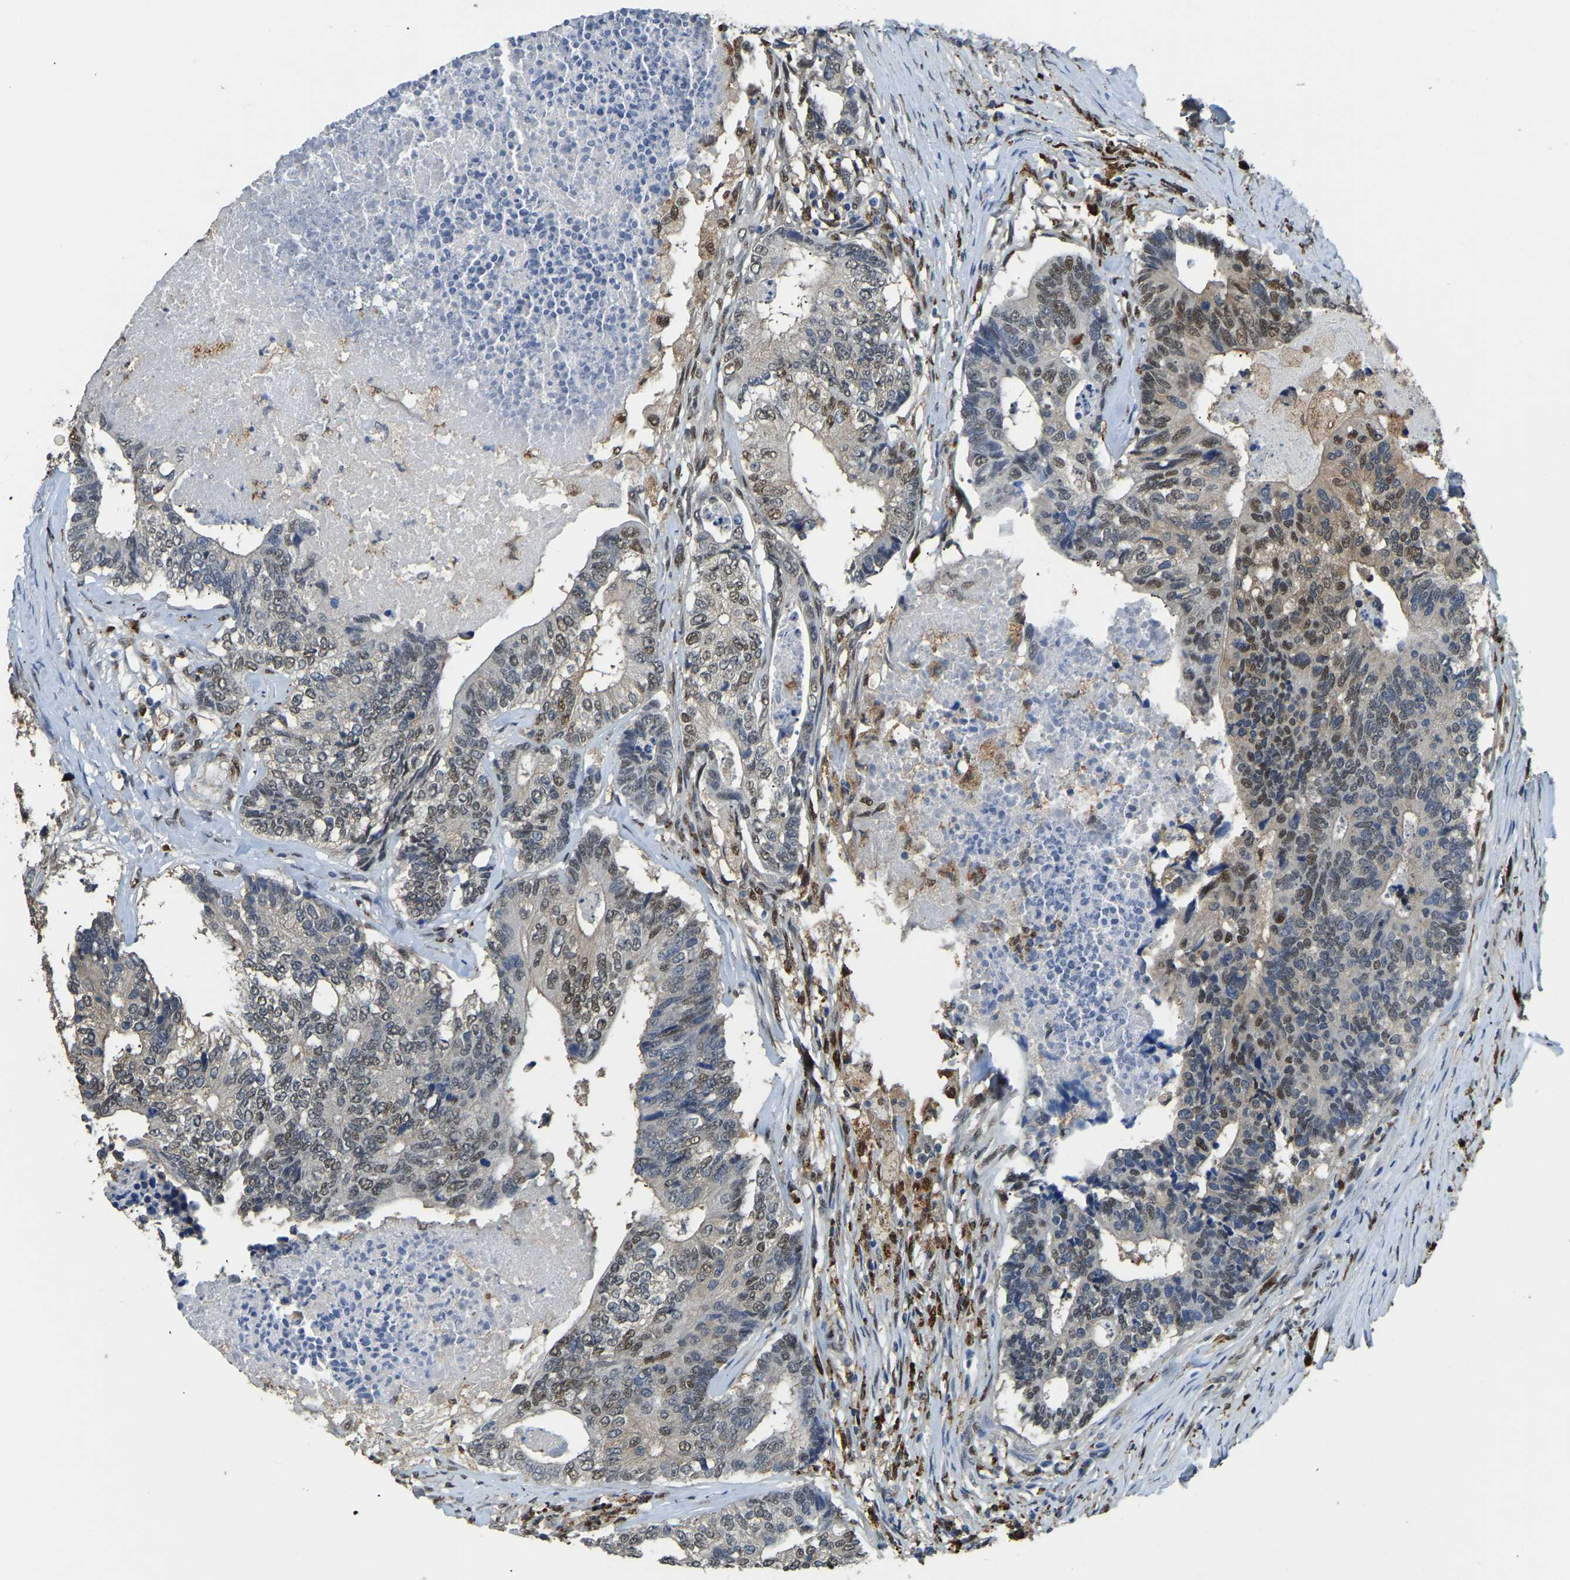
{"staining": {"intensity": "moderate", "quantity": ">75%", "location": "nuclear"}, "tissue": "colorectal cancer", "cell_type": "Tumor cells", "image_type": "cancer", "snomed": [{"axis": "morphology", "description": "Adenocarcinoma, NOS"}, {"axis": "topography", "description": "Colon"}], "caption": "The immunohistochemical stain highlights moderate nuclear staining in tumor cells of adenocarcinoma (colorectal) tissue.", "gene": "NANS", "patient": {"sex": "female", "age": 67}}